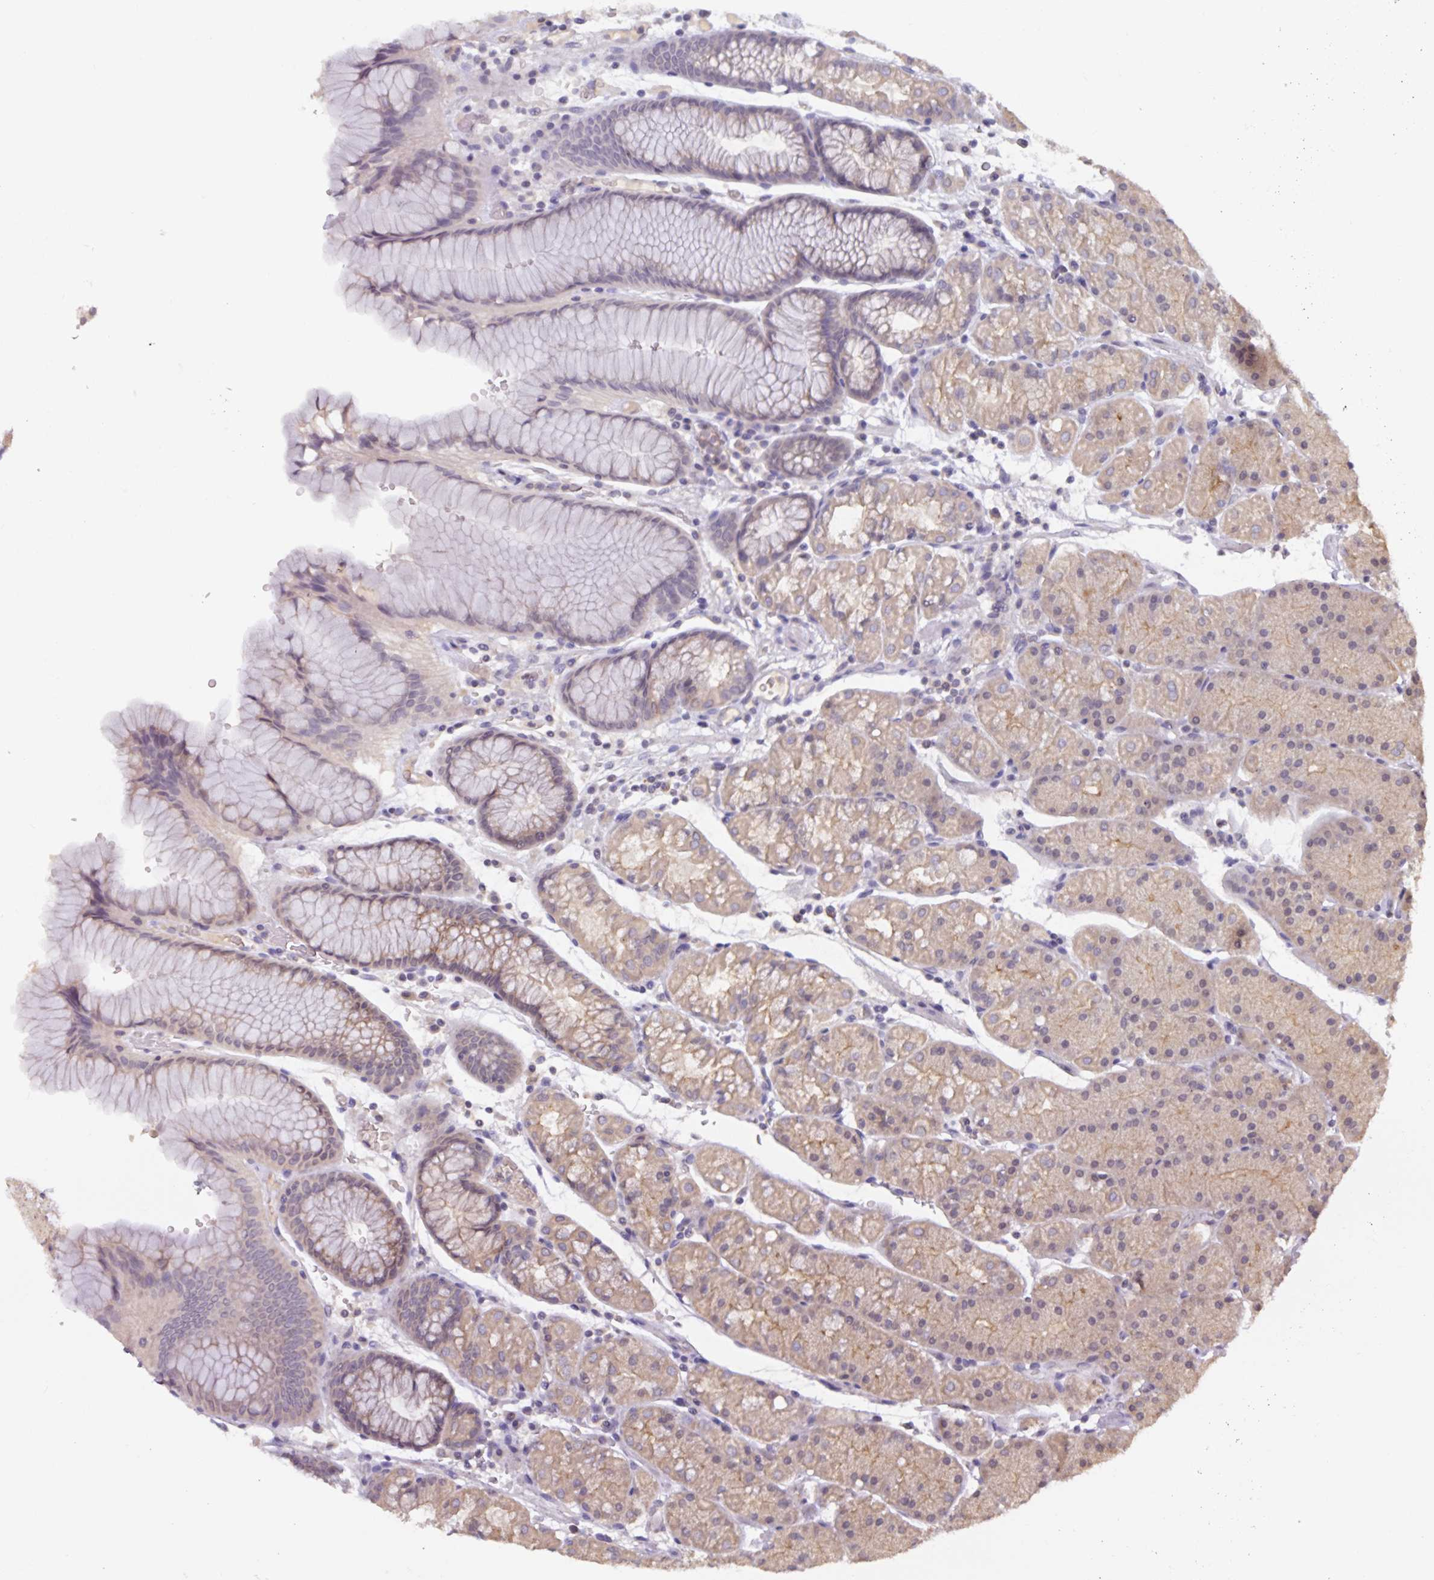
{"staining": {"intensity": "weak", "quantity": "25%-75%", "location": "cytoplasmic/membranous"}, "tissue": "stomach", "cell_type": "Glandular cells", "image_type": "normal", "snomed": [{"axis": "morphology", "description": "Normal tissue, NOS"}, {"axis": "topography", "description": "Stomach, upper"}, {"axis": "topography", "description": "Stomach"}], "caption": "IHC histopathology image of benign stomach: human stomach stained using immunohistochemistry (IHC) shows low levels of weak protein expression localized specifically in the cytoplasmic/membranous of glandular cells, appearing as a cytoplasmic/membranous brown color.", "gene": "HEPN1", "patient": {"sex": "male", "age": 76}}